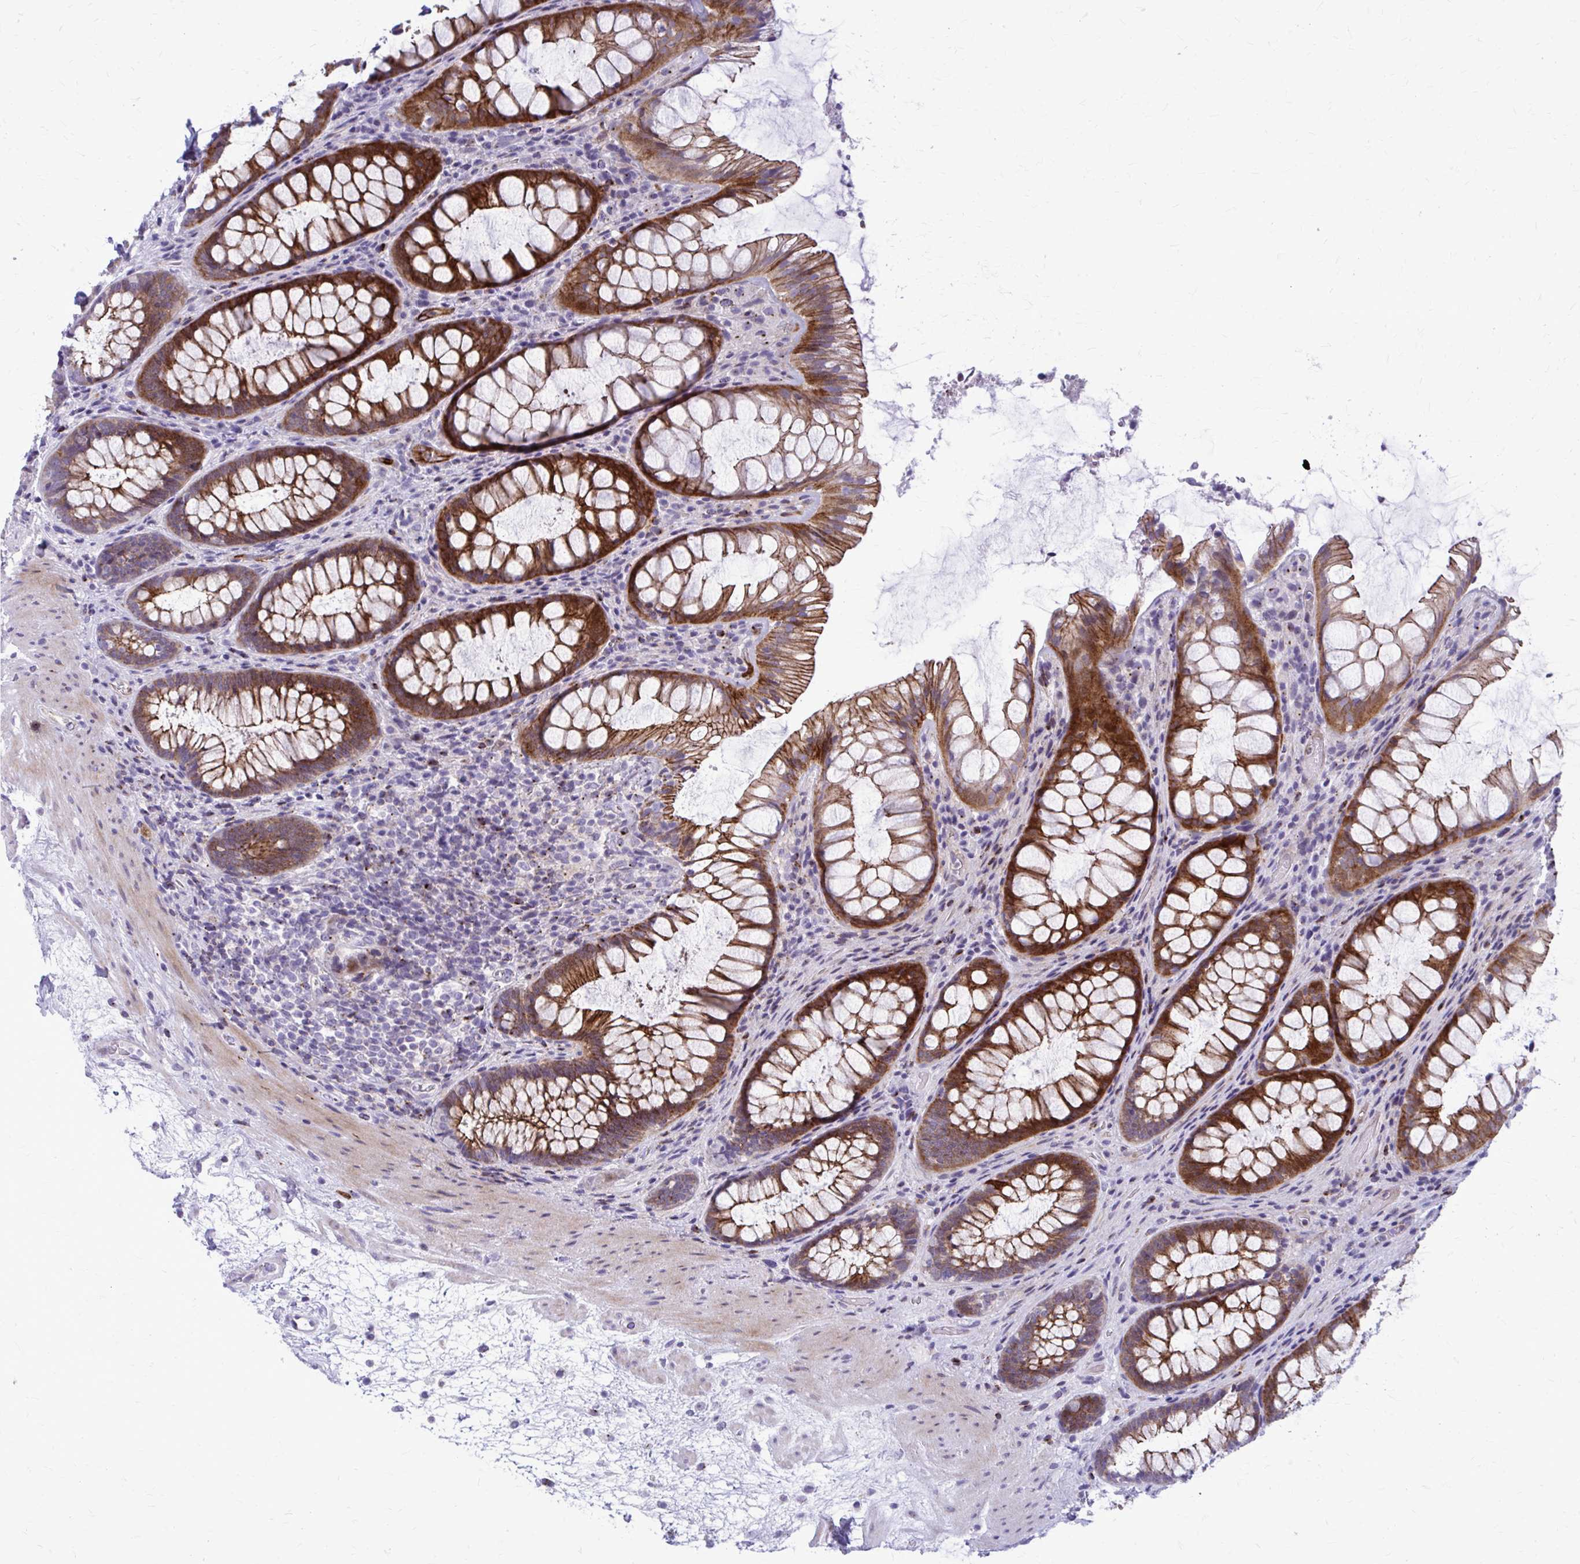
{"staining": {"intensity": "strong", "quantity": ">75%", "location": "cytoplasmic/membranous"}, "tissue": "rectum", "cell_type": "Glandular cells", "image_type": "normal", "snomed": [{"axis": "morphology", "description": "Normal tissue, NOS"}, {"axis": "topography", "description": "Rectum"}], "caption": "Immunohistochemistry (IHC) (DAB (3,3'-diaminobenzidine)) staining of benign human rectum demonstrates strong cytoplasmic/membranous protein expression in approximately >75% of glandular cells. (Stains: DAB in brown, nuclei in blue, Microscopy: brightfield microscopy at high magnification).", "gene": "PEDS1", "patient": {"sex": "male", "age": 72}}